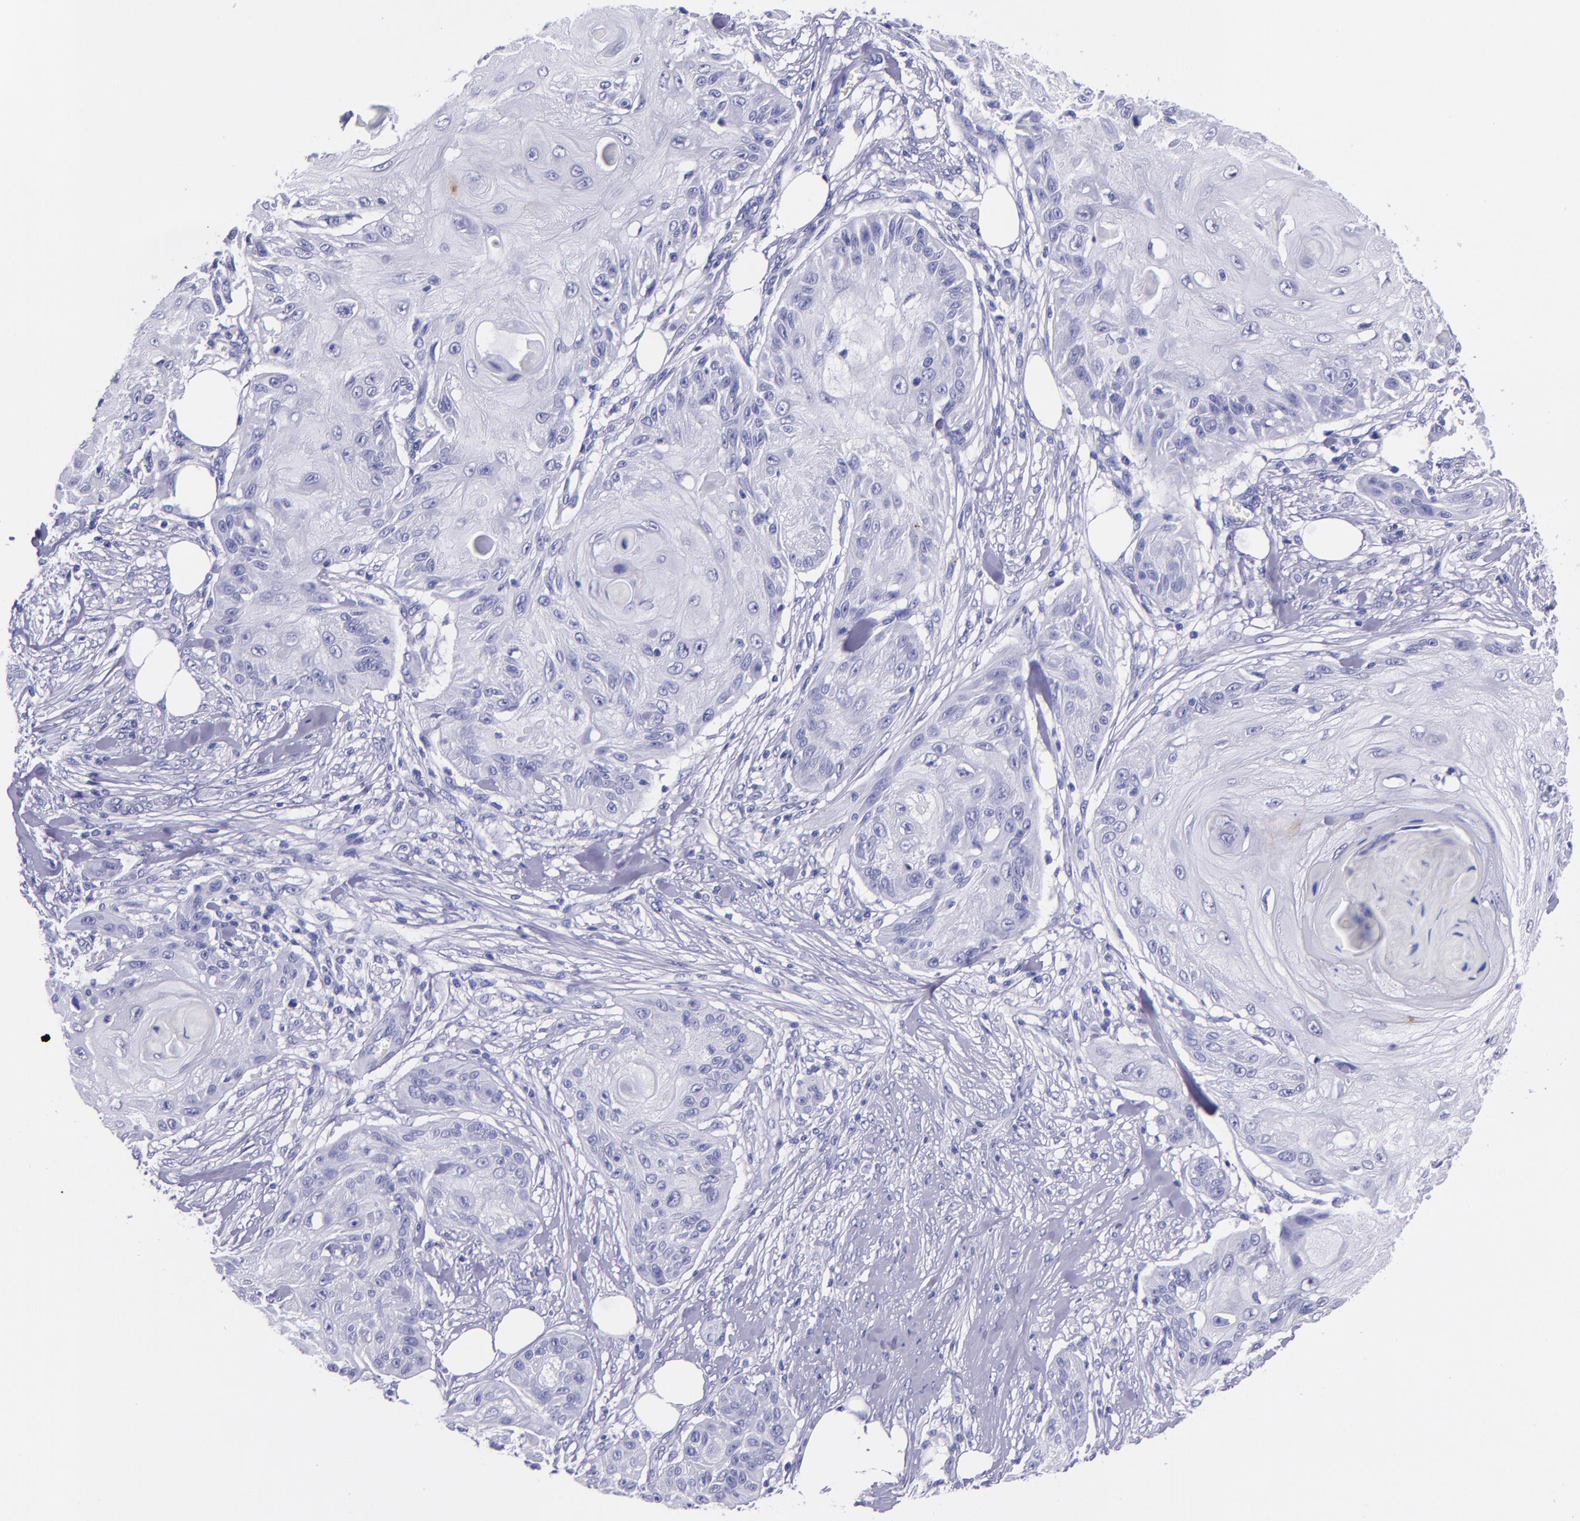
{"staining": {"intensity": "negative", "quantity": "none", "location": "none"}, "tissue": "skin cancer", "cell_type": "Tumor cells", "image_type": "cancer", "snomed": [{"axis": "morphology", "description": "Squamous cell carcinoma, NOS"}, {"axis": "topography", "description": "Skin"}], "caption": "IHC of skin cancer demonstrates no staining in tumor cells. (DAB (3,3'-diaminobenzidine) IHC with hematoxylin counter stain).", "gene": "MBP", "patient": {"sex": "female", "age": 88}}